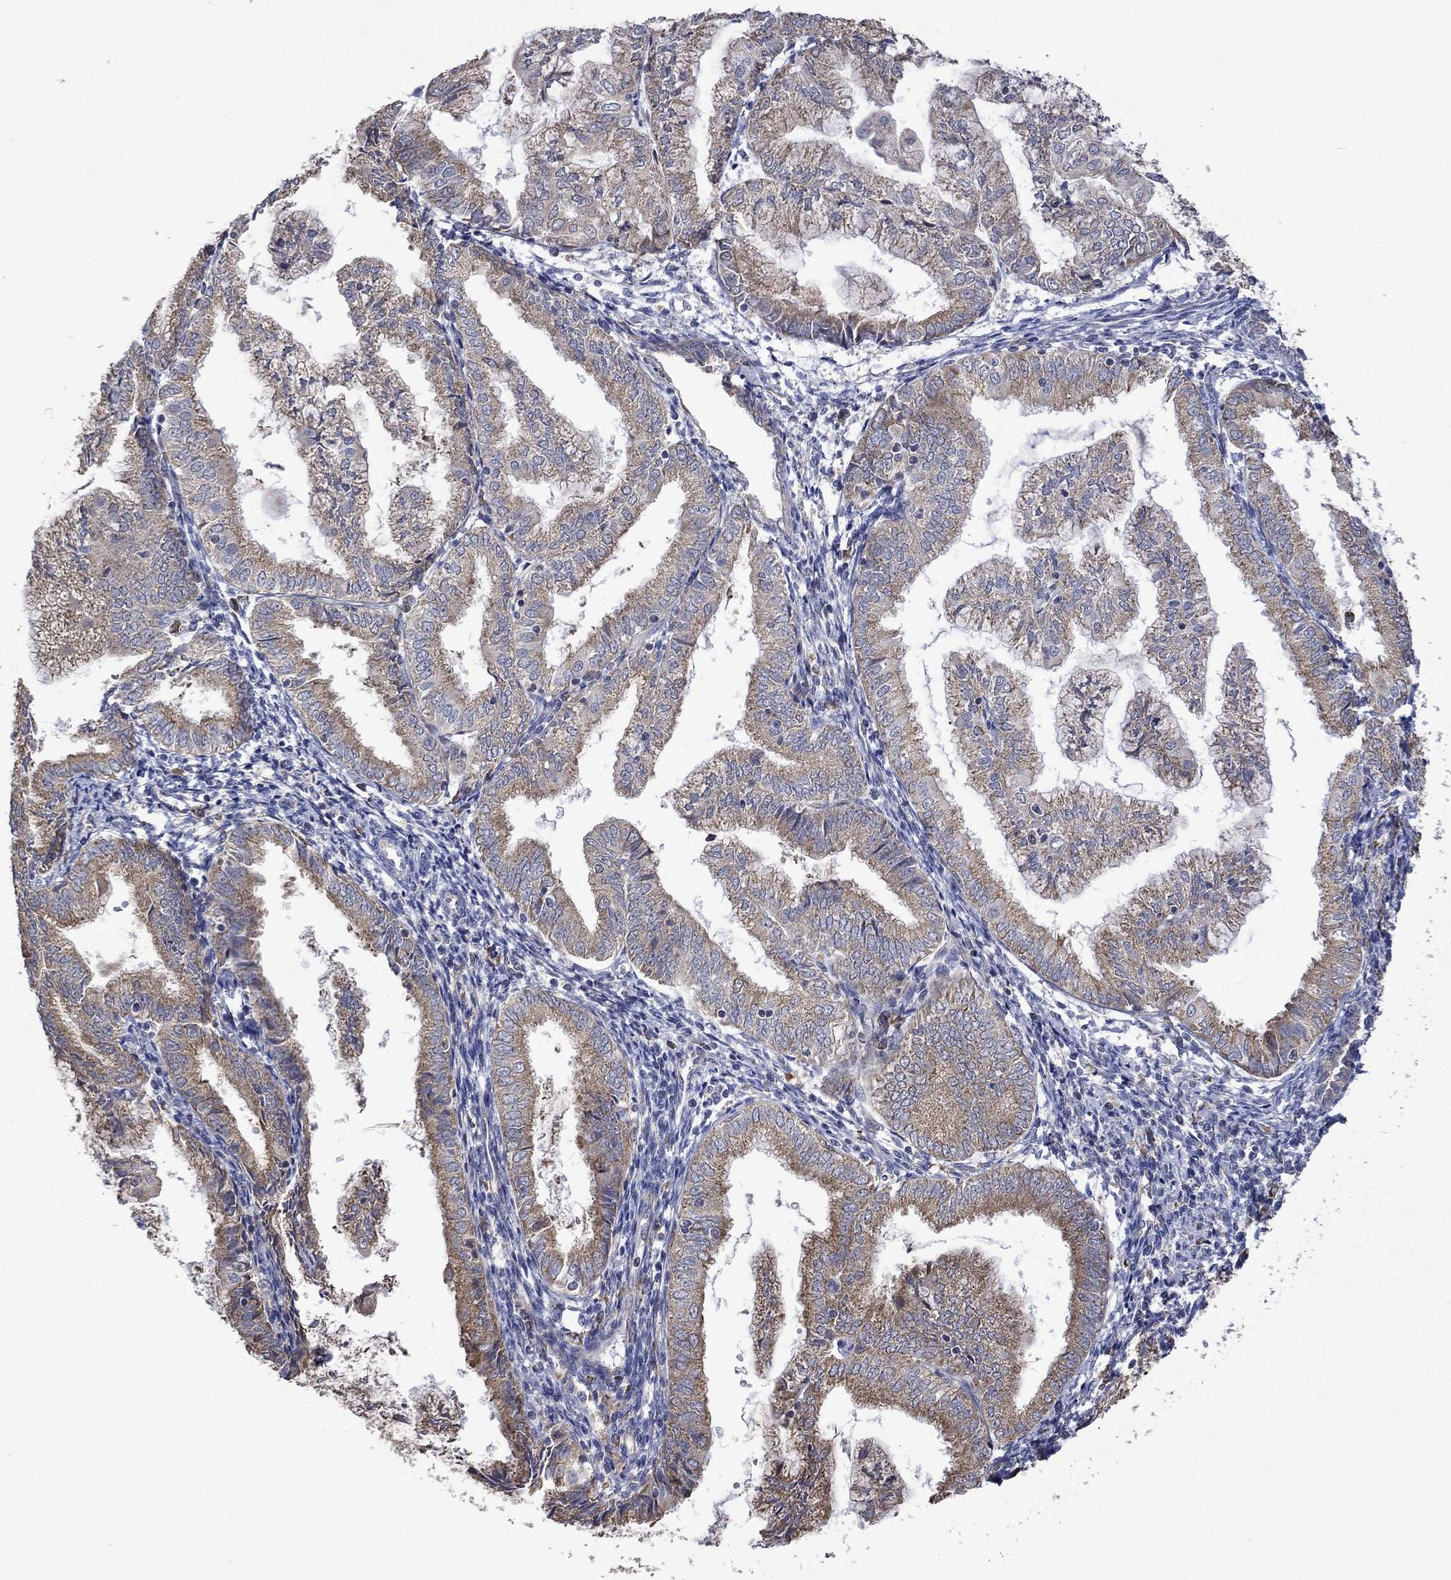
{"staining": {"intensity": "moderate", "quantity": ">75%", "location": "cytoplasmic/membranous"}, "tissue": "endometrial cancer", "cell_type": "Tumor cells", "image_type": "cancer", "snomed": [{"axis": "morphology", "description": "Adenocarcinoma, NOS"}, {"axis": "topography", "description": "Endometrium"}], "caption": "Immunohistochemistry (IHC) (DAB) staining of endometrial cancer exhibits moderate cytoplasmic/membranous protein staining in about >75% of tumor cells.", "gene": "FURIN", "patient": {"sex": "female", "age": 56}}